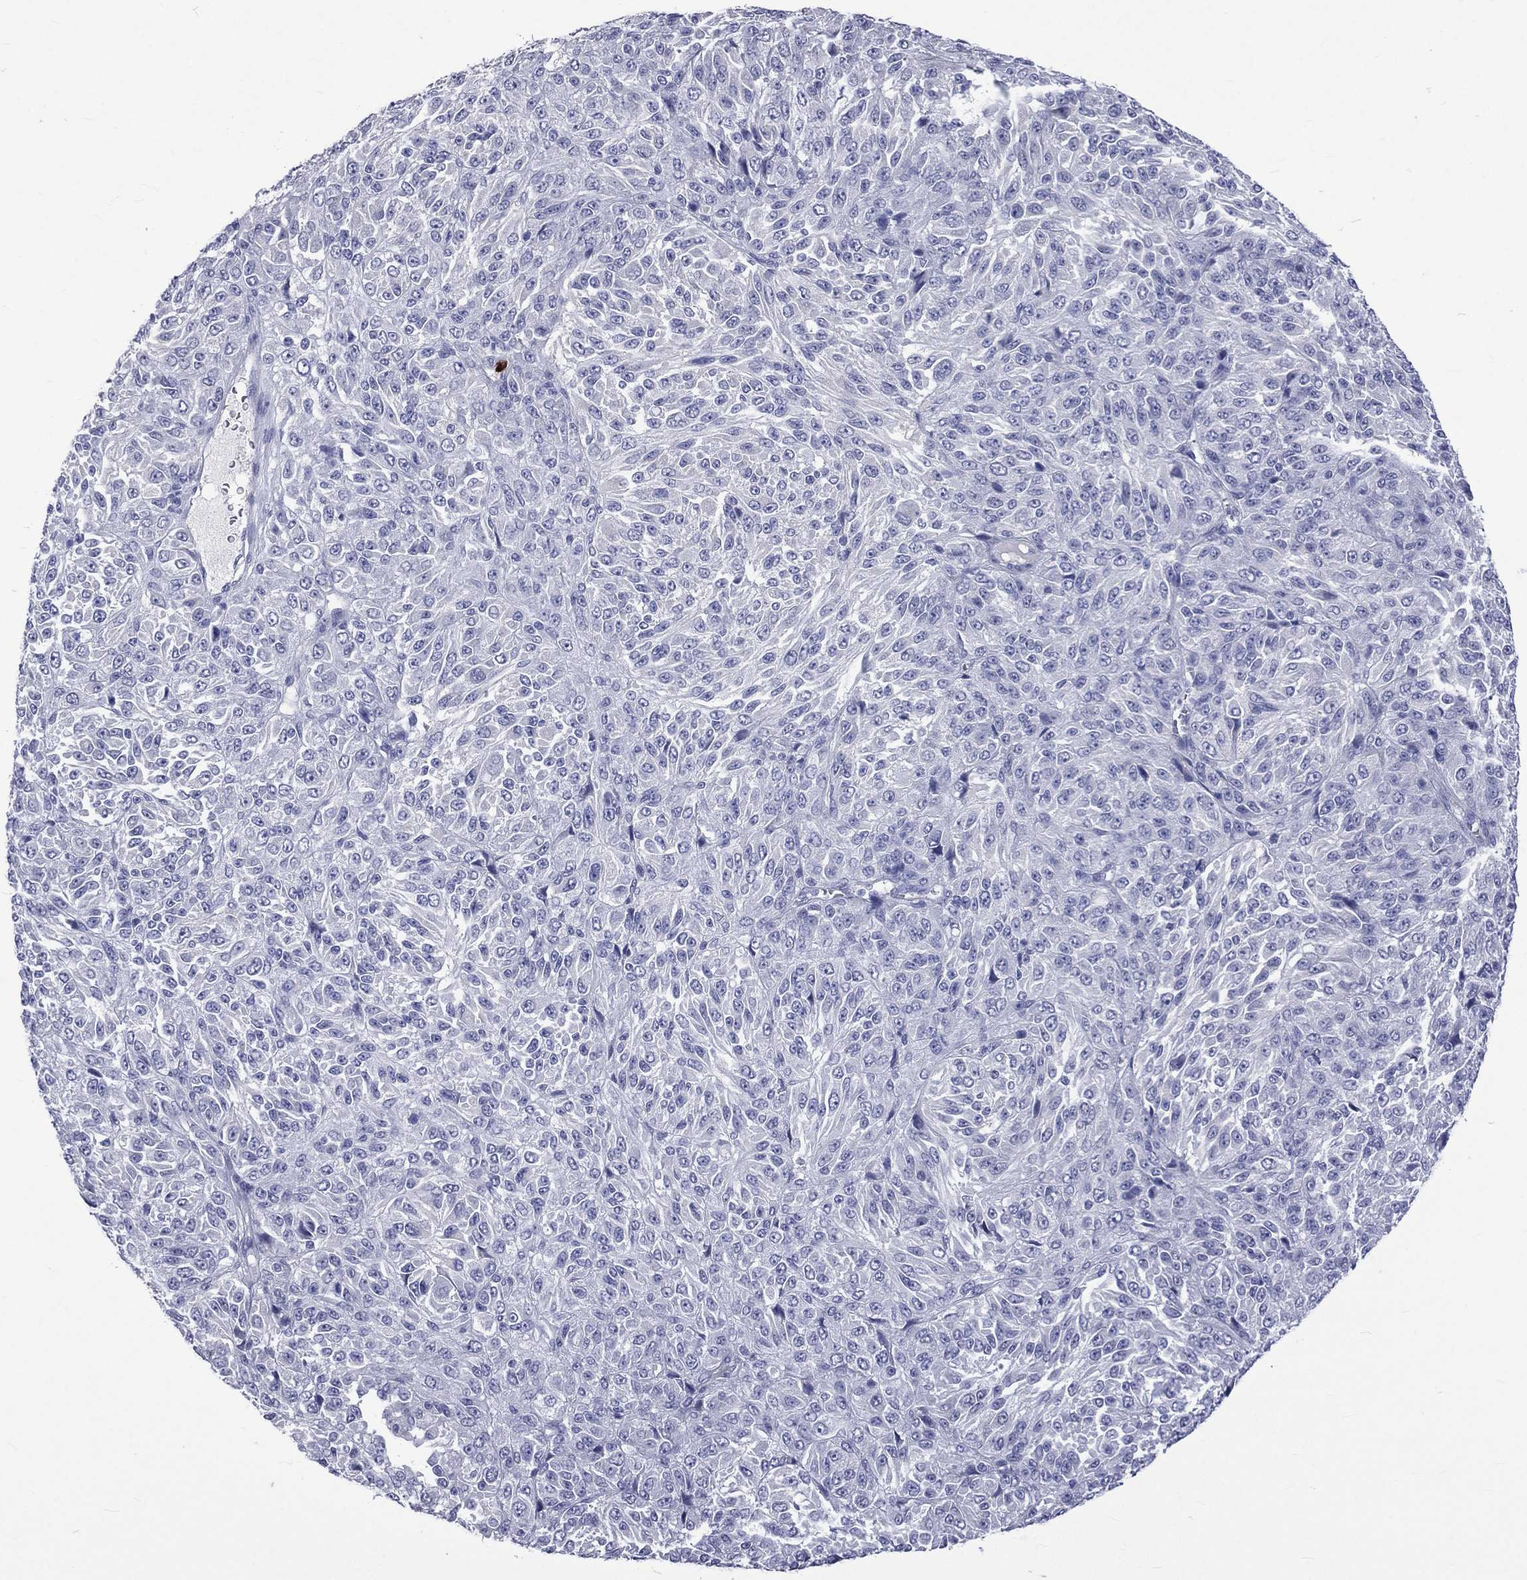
{"staining": {"intensity": "negative", "quantity": "none", "location": "none"}, "tissue": "melanoma", "cell_type": "Tumor cells", "image_type": "cancer", "snomed": [{"axis": "morphology", "description": "Malignant melanoma, Metastatic site"}, {"axis": "topography", "description": "Brain"}], "caption": "Immunohistochemistry histopathology image of malignant melanoma (metastatic site) stained for a protein (brown), which demonstrates no positivity in tumor cells.", "gene": "ELANE", "patient": {"sex": "female", "age": 56}}